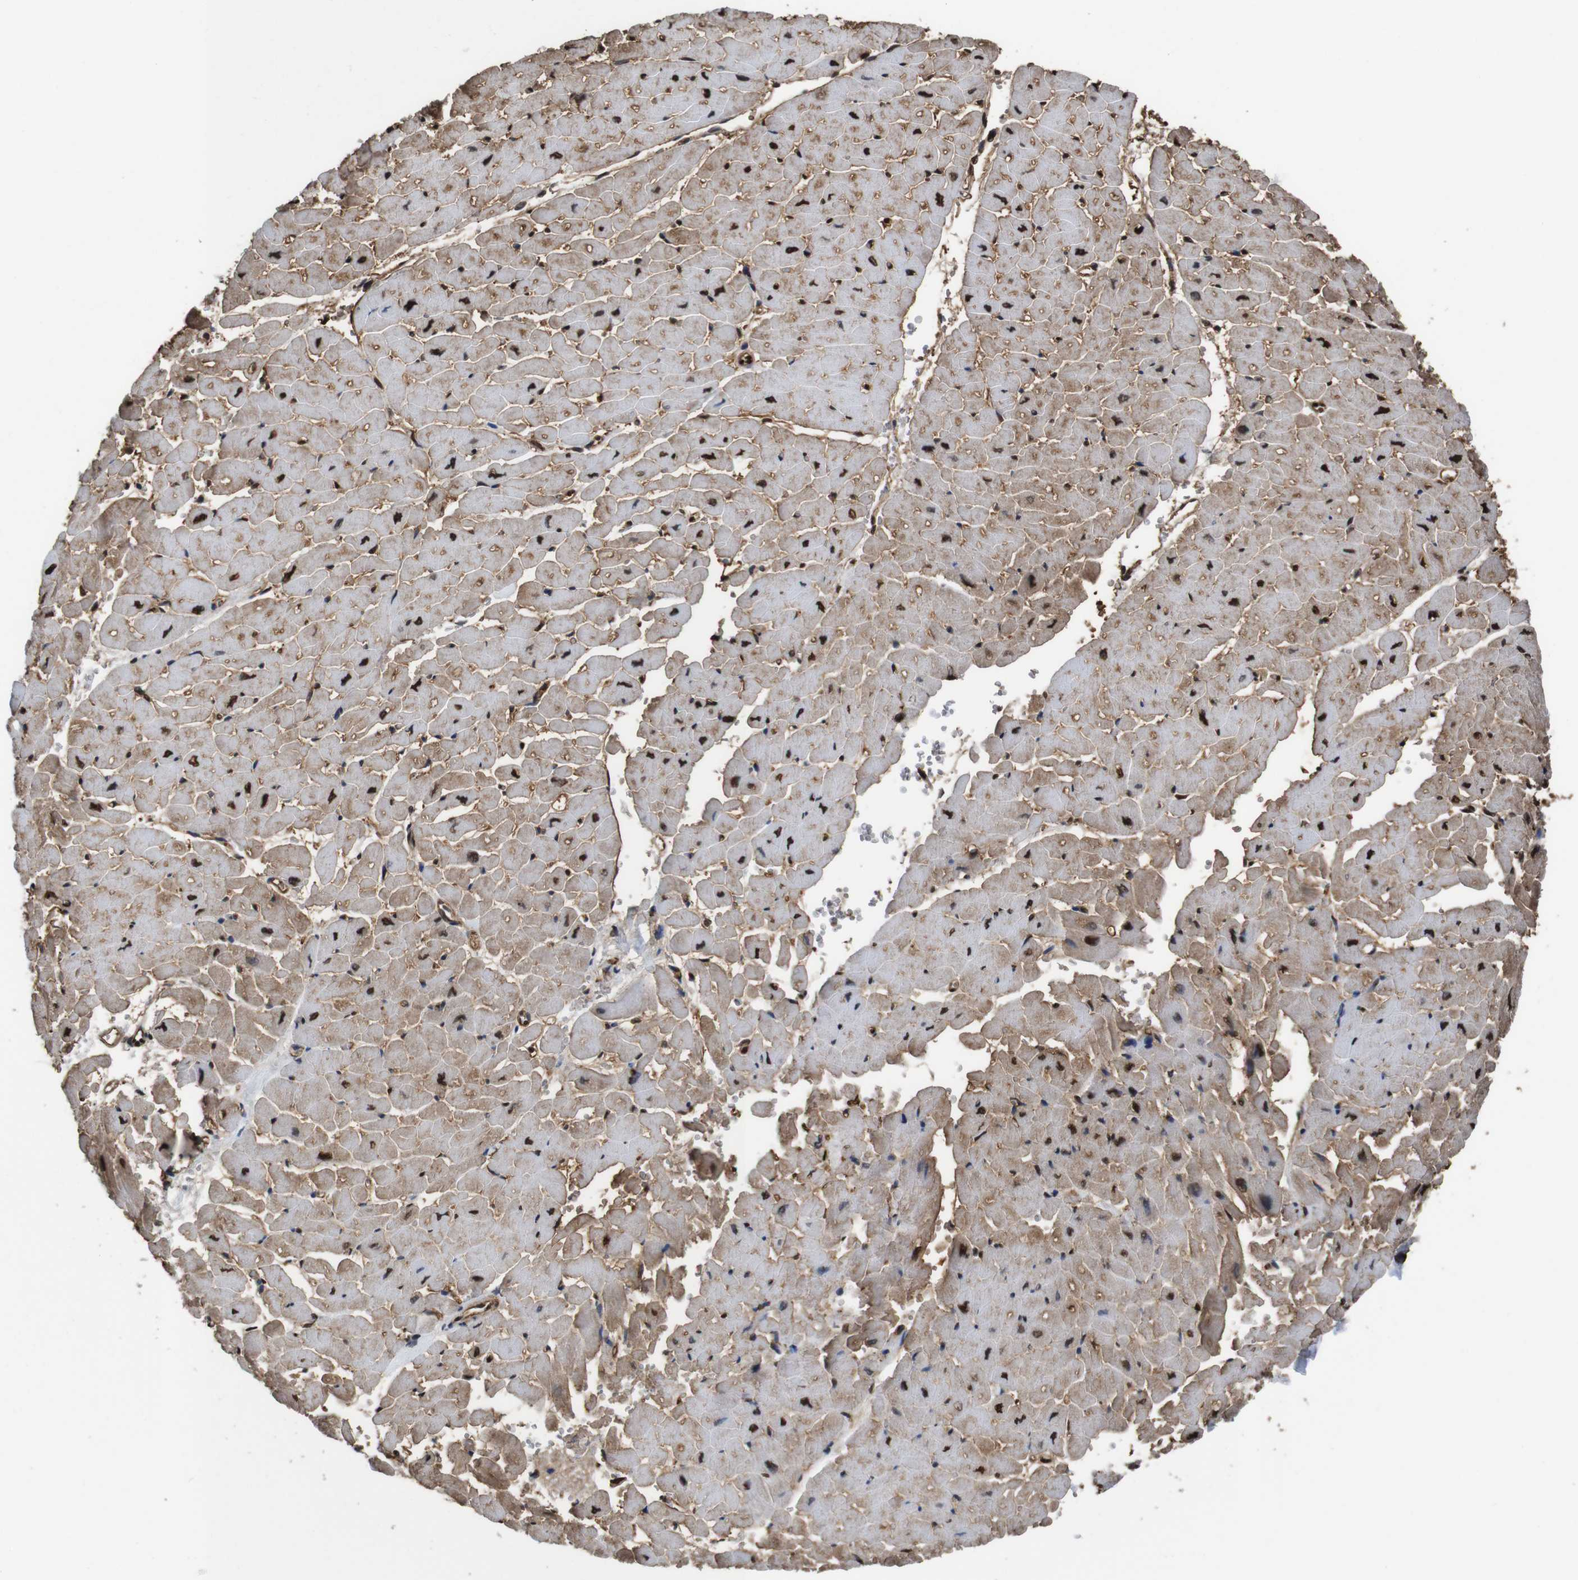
{"staining": {"intensity": "moderate", "quantity": "25%-75%", "location": "cytoplasmic/membranous"}, "tissue": "heart muscle", "cell_type": "Cardiomyocytes", "image_type": "normal", "snomed": [{"axis": "morphology", "description": "Normal tissue, NOS"}, {"axis": "topography", "description": "Heart"}], "caption": "Protein staining of normal heart muscle exhibits moderate cytoplasmic/membranous expression in about 25%-75% of cardiomyocytes.", "gene": "VCP", "patient": {"sex": "male", "age": 45}}